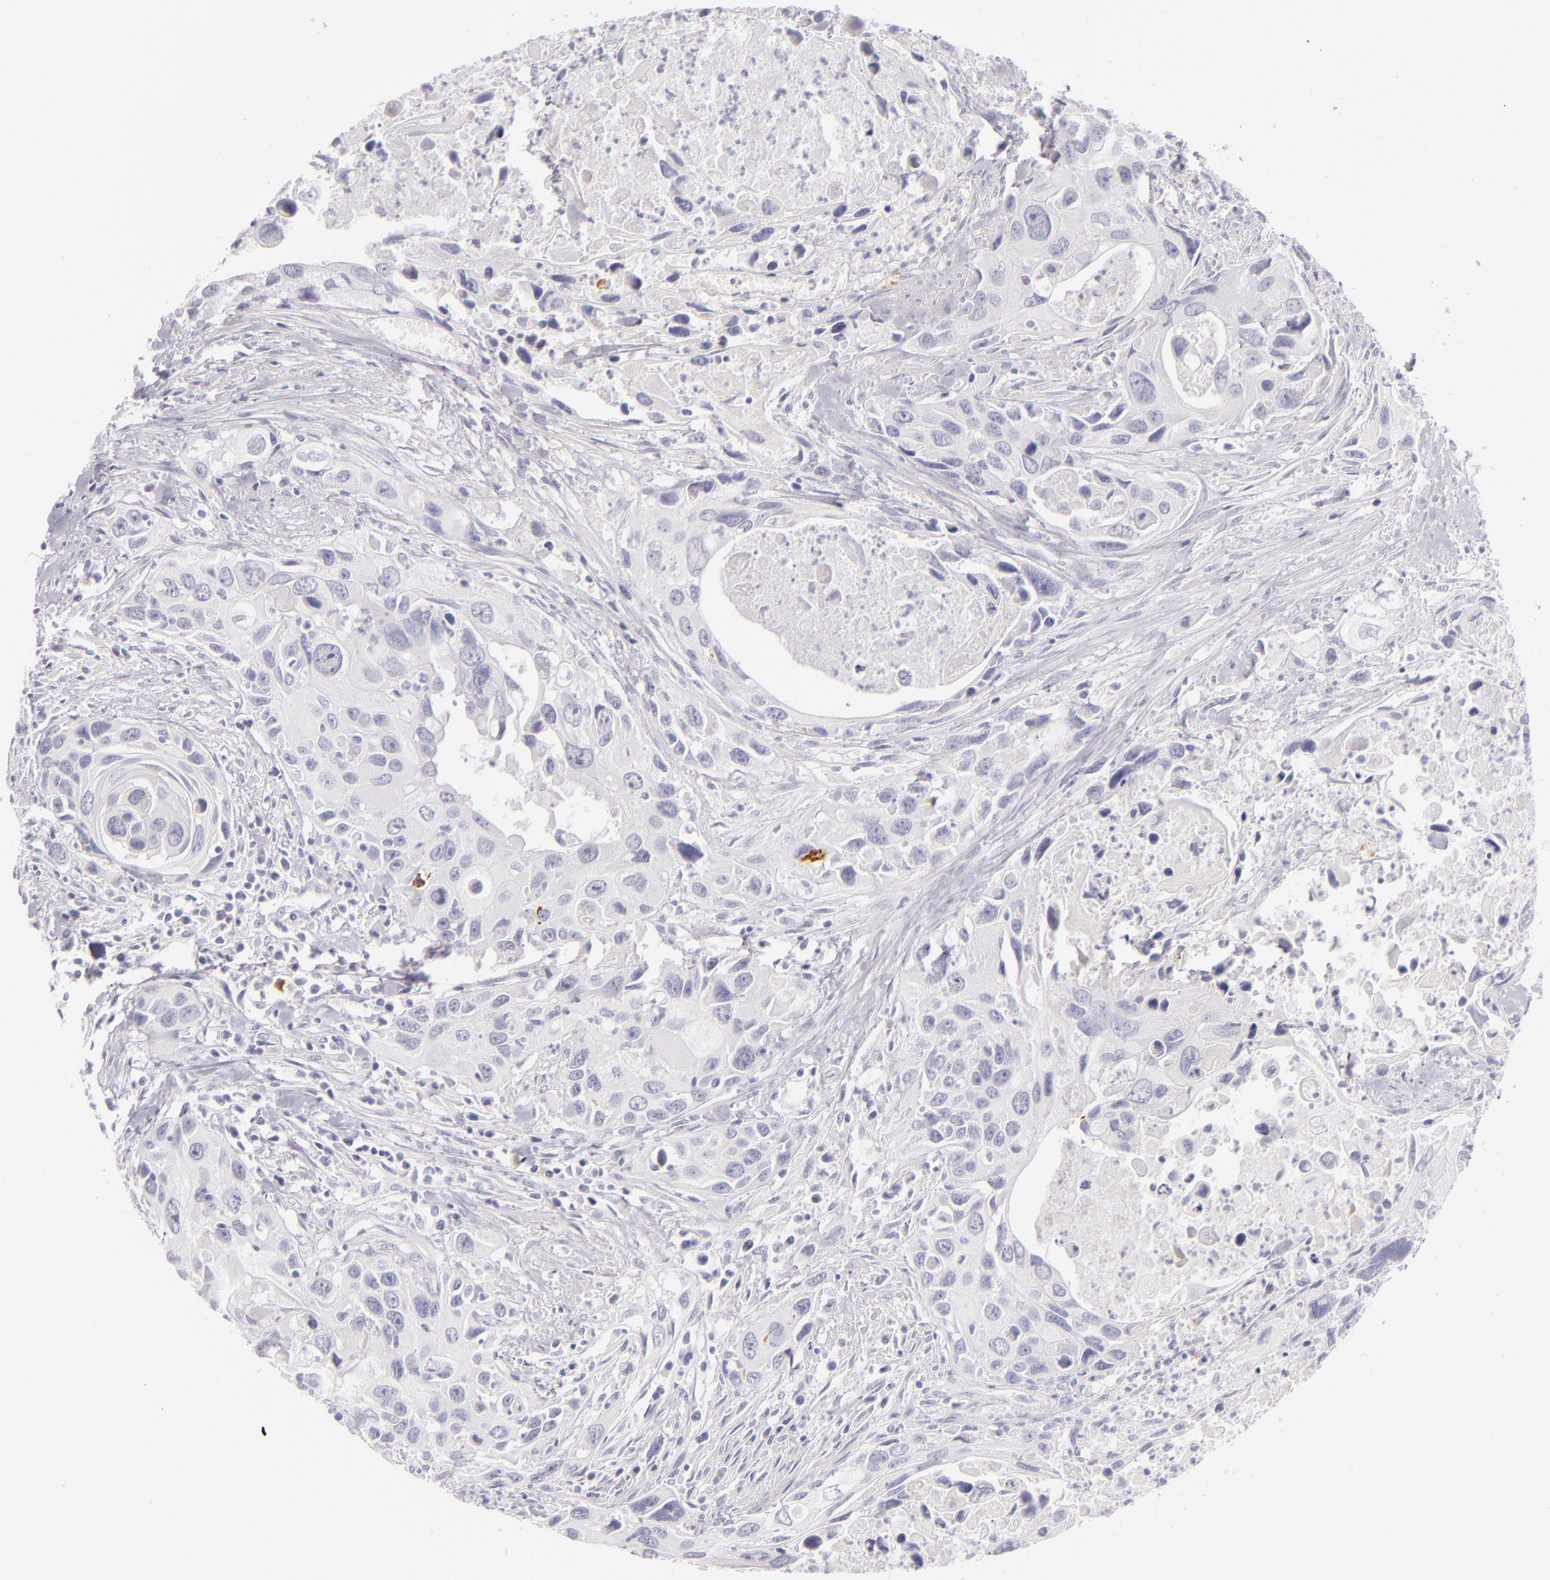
{"staining": {"intensity": "negative", "quantity": "none", "location": "none"}, "tissue": "urothelial cancer", "cell_type": "Tumor cells", "image_type": "cancer", "snomed": [{"axis": "morphology", "description": "Urothelial carcinoma, High grade"}, {"axis": "topography", "description": "Urinary bladder"}], "caption": "Tumor cells show no significant protein staining in high-grade urothelial carcinoma. Nuclei are stained in blue.", "gene": "CD207", "patient": {"sex": "male", "age": 71}}